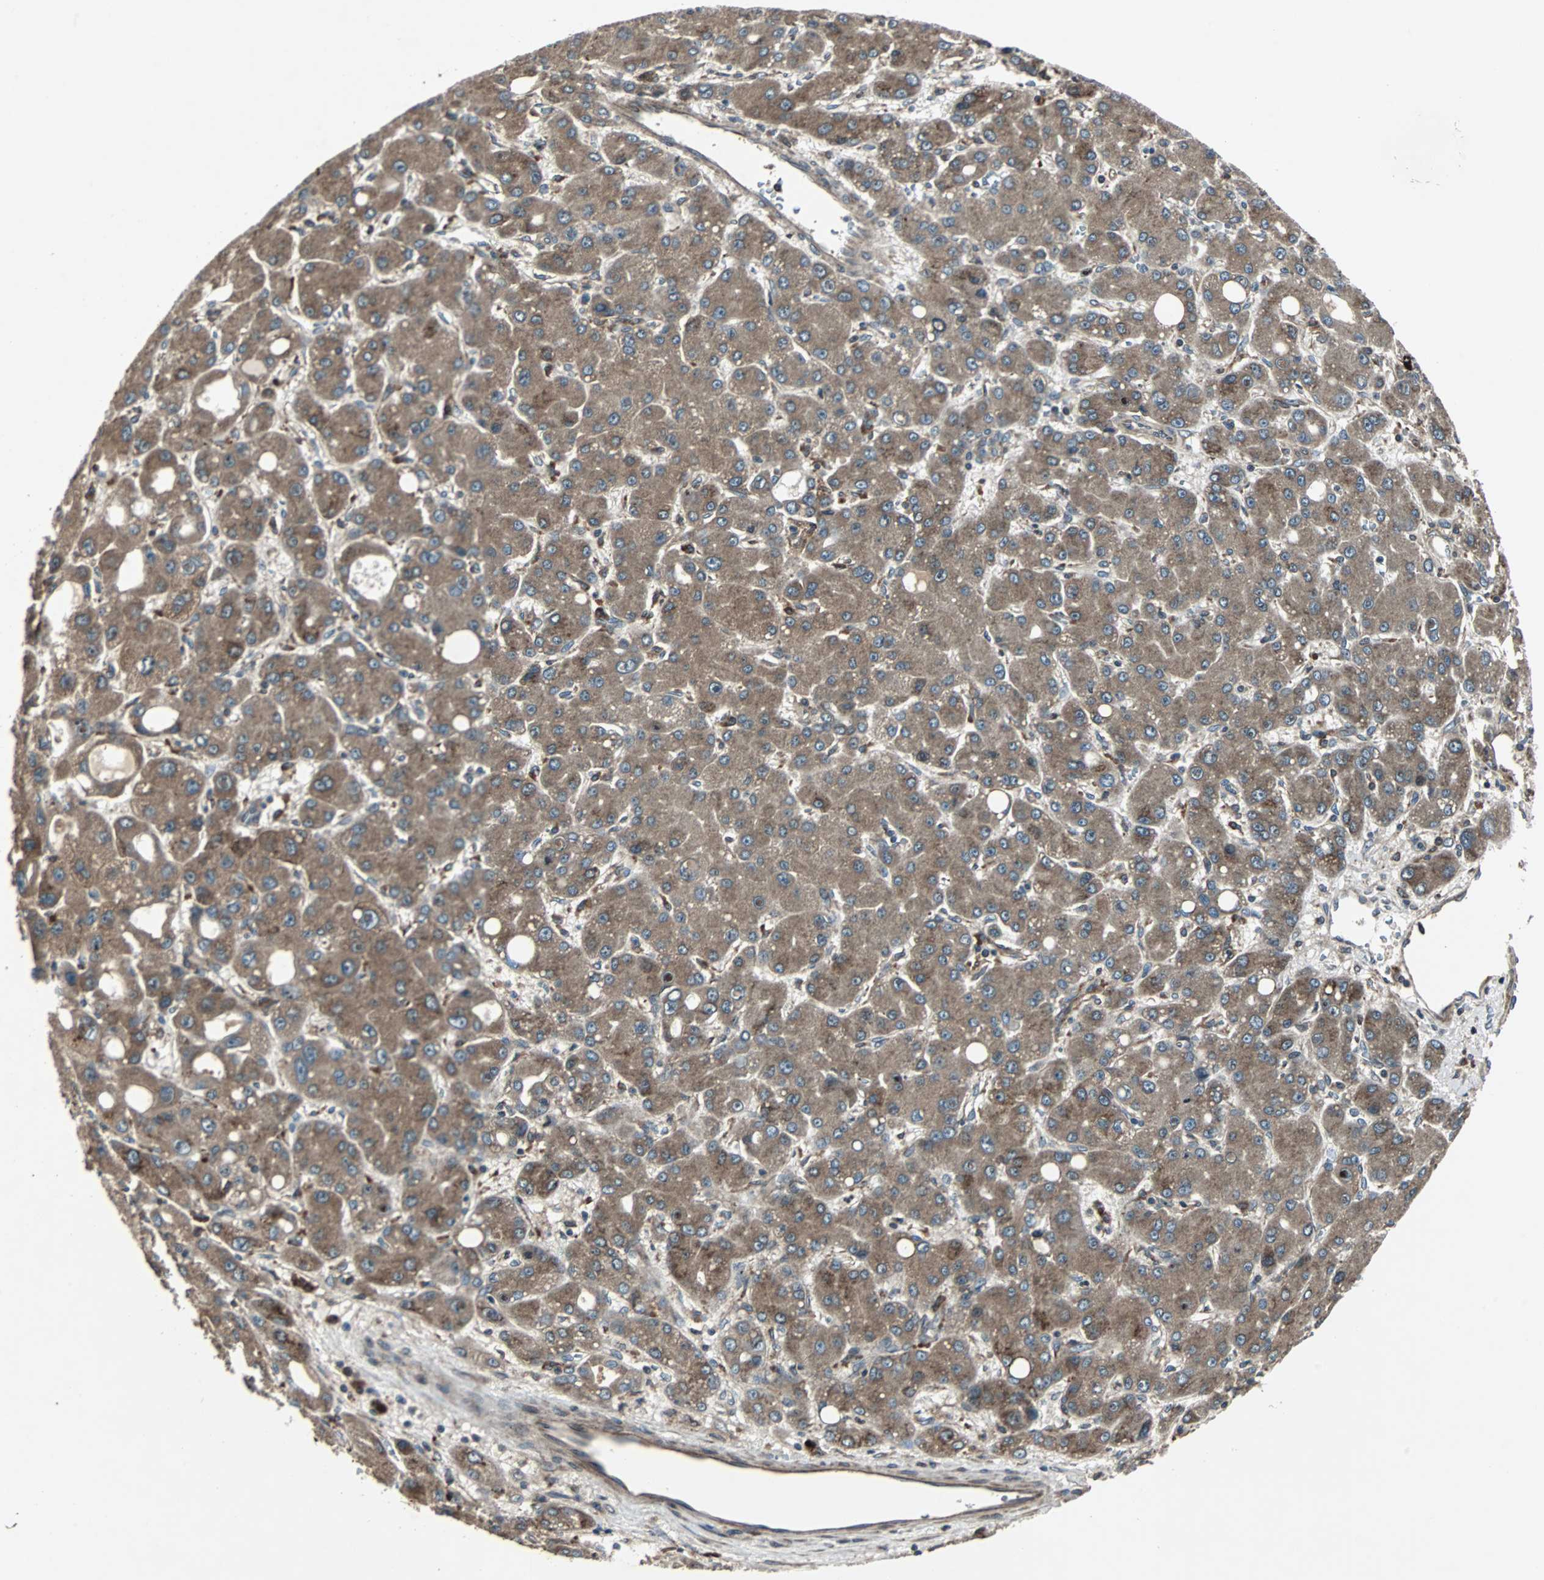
{"staining": {"intensity": "moderate", "quantity": ">75%", "location": "cytoplasmic/membranous"}, "tissue": "liver cancer", "cell_type": "Tumor cells", "image_type": "cancer", "snomed": [{"axis": "morphology", "description": "Carcinoma, Hepatocellular, NOS"}, {"axis": "topography", "description": "Liver"}], "caption": "Approximately >75% of tumor cells in liver hepatocellular carcinoma demonstrate moderate cytoplasmic/membranous protein expression as visualized by brown immunohistochemical staining.", "gene": "RAB7A", "patient": {"sex": "male", "age": 55}}